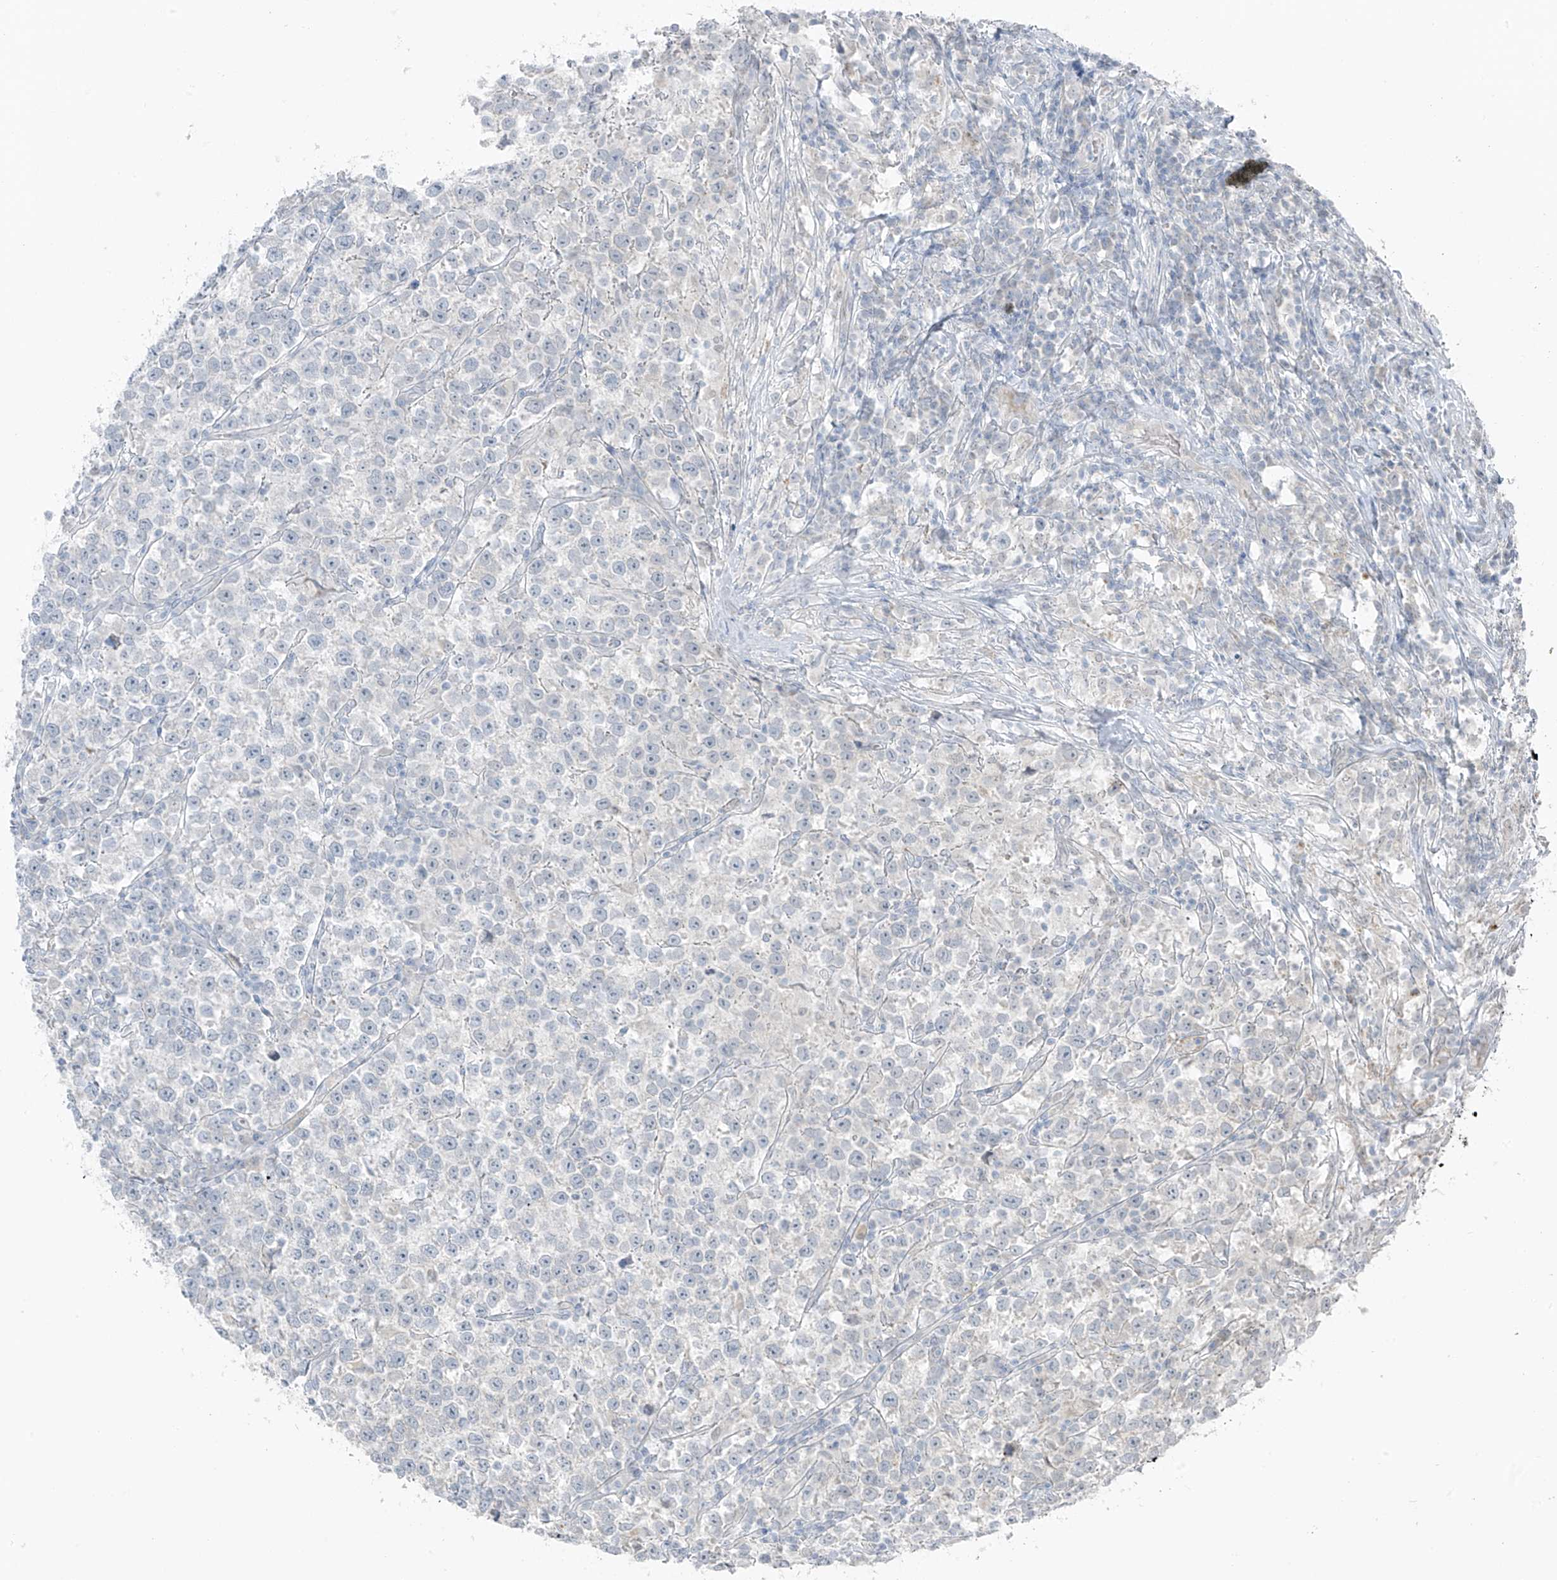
{"staining": {"intensity": "negative", "quantity": "none", "location": "none"}, "tissue": "testis cancer", "cell_type": "Tumor cells", "image_type": "cancer", "snomed": [{"axis": "morphology", "description": "Normal tissue, NOS"}, {"axis": "morphology", "description": "Seminoma, NOS"}, {"axis": "topography", "description": "Testis"}], "caption": "Immunohistochemistry (IHC) histopathology image of neoplastic tissue: human testis seminoma stained with DAB reveals no significant protein positivity in tumor cells.", "gene": "PRDM6", "patient": {"sex": "male", "age": 43}}